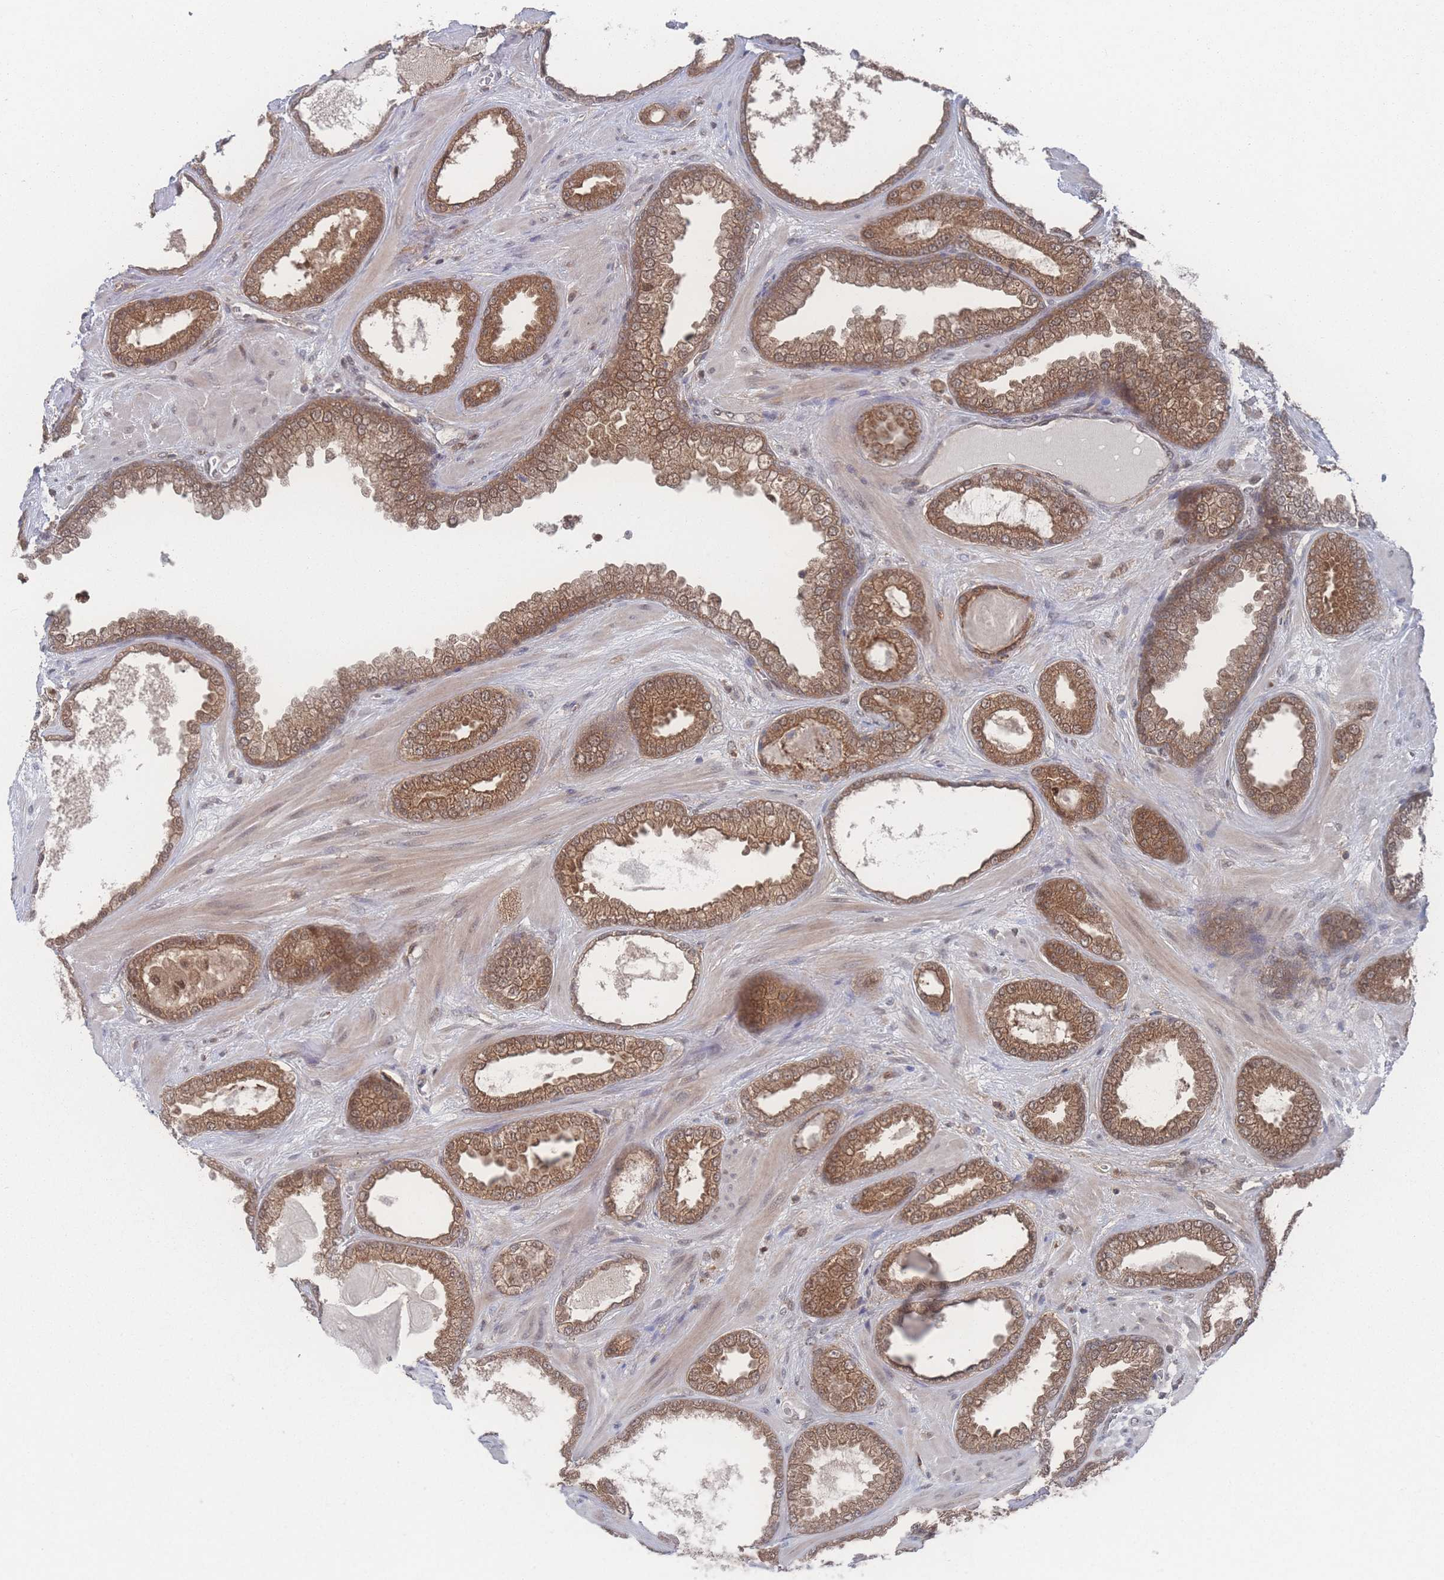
{"staining": {"intensity": "moderate", "quantity": ">75%", "location": "cytoplasmic/membranous"}, "tissue": "prostate cancer", "cell_type": "Tumor cells", "image_type": "cancer", "snomed": [{"axis": "morphology", "description": "Adenocarcinoma, Low grade"}, {"axis": "topography", "description": "Prostate"}], "caption": "Protein staining of adenocarcinoma (low-grade) (prostate) tissue shows moderate cytoplasmic/membranous positivity in about >75% of tumor cells.", "gene": "PSMA1", "patient": {"sex": "male", "age": 57}}